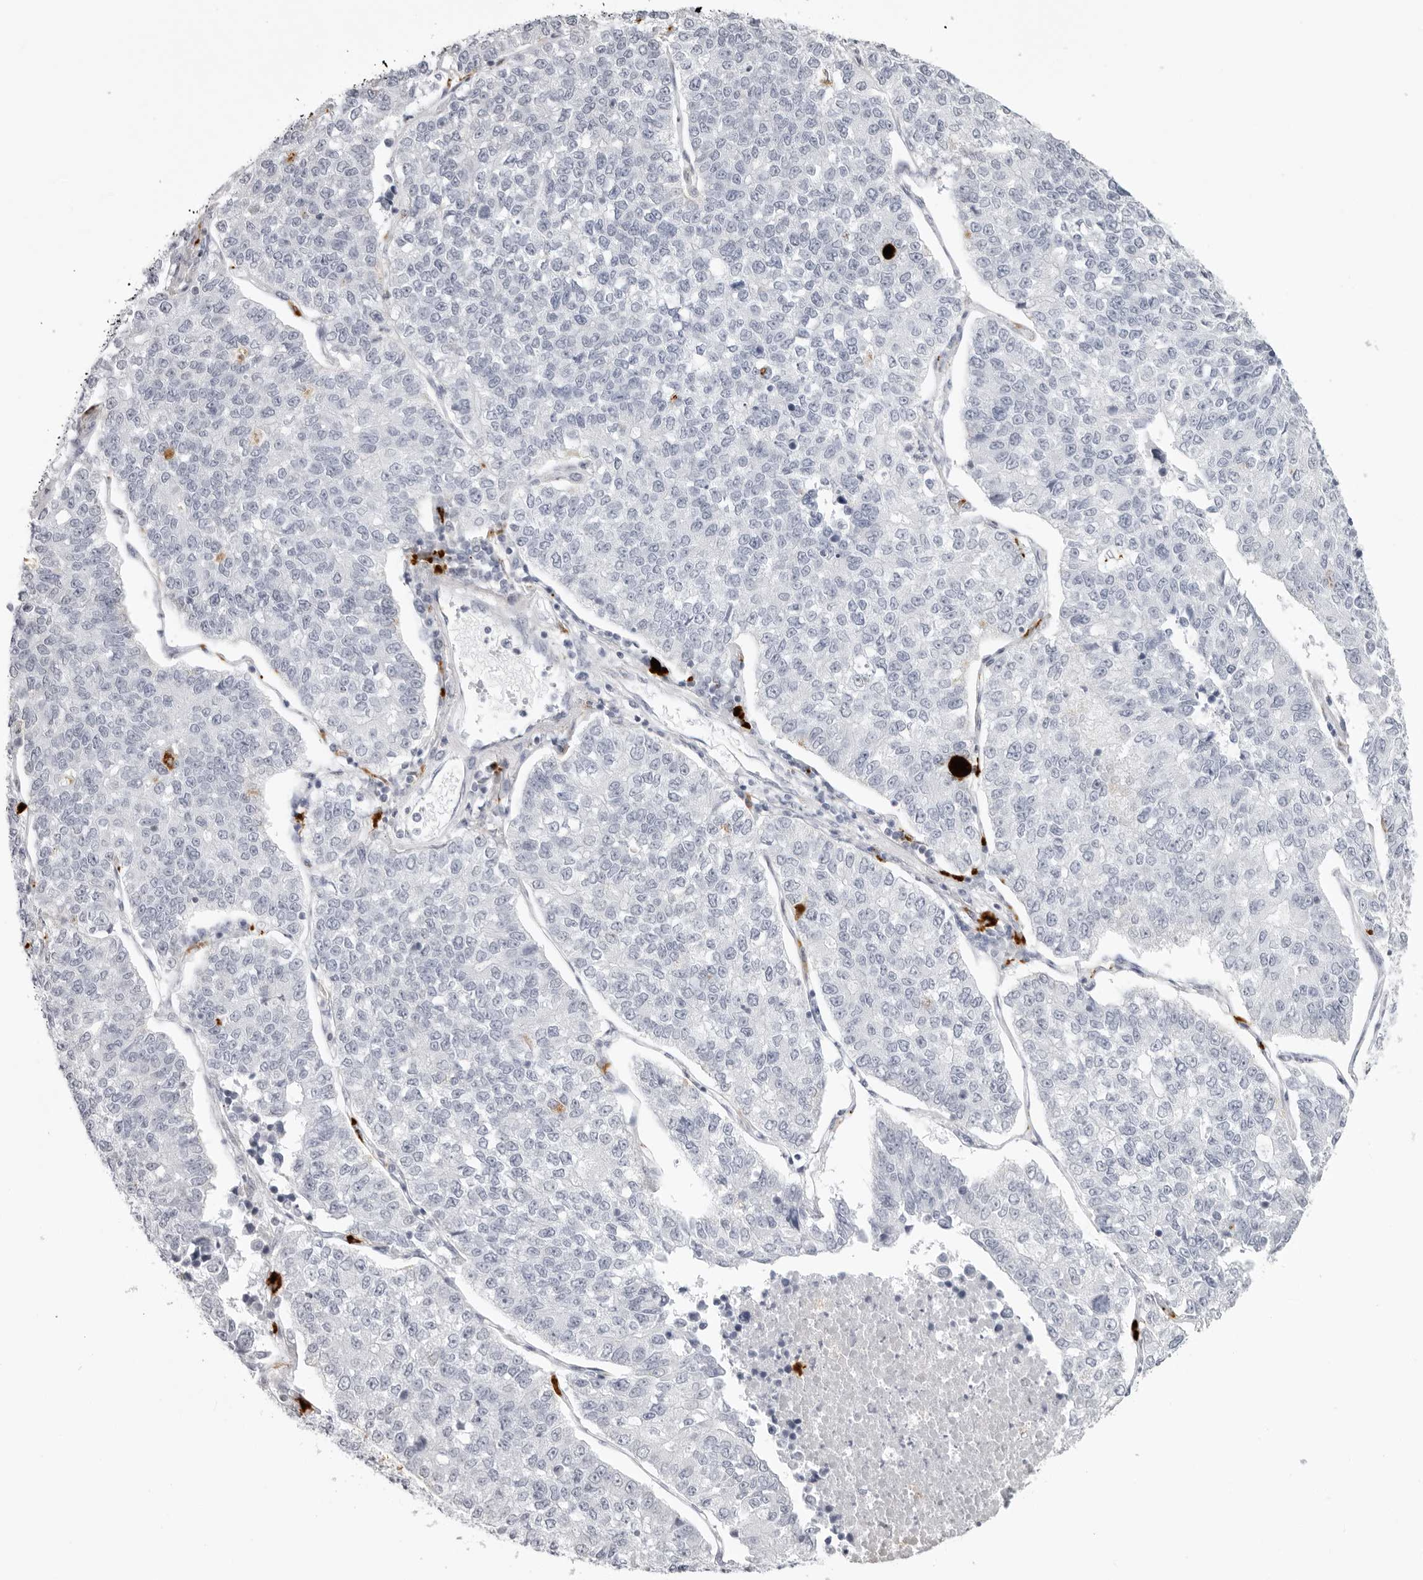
{"staining": {"intensity": "negative", "quantity": "none", "location": "none"}, "tissue": "lung cancer", "cell_type": "Tumor cells", "image_type": "cancer", "snomed": [{"axis": "morphology", "description": "Adenocarcinoma, NOS"}, {"axis": "topography", "description": "Lung"}], "caption": "Adenocarcinoma (lung) was stained to show a protein in brown. There is no significant expression in tumor cells.", "gene": "IL25", "patient": {"sex": "male", "age": 49}}